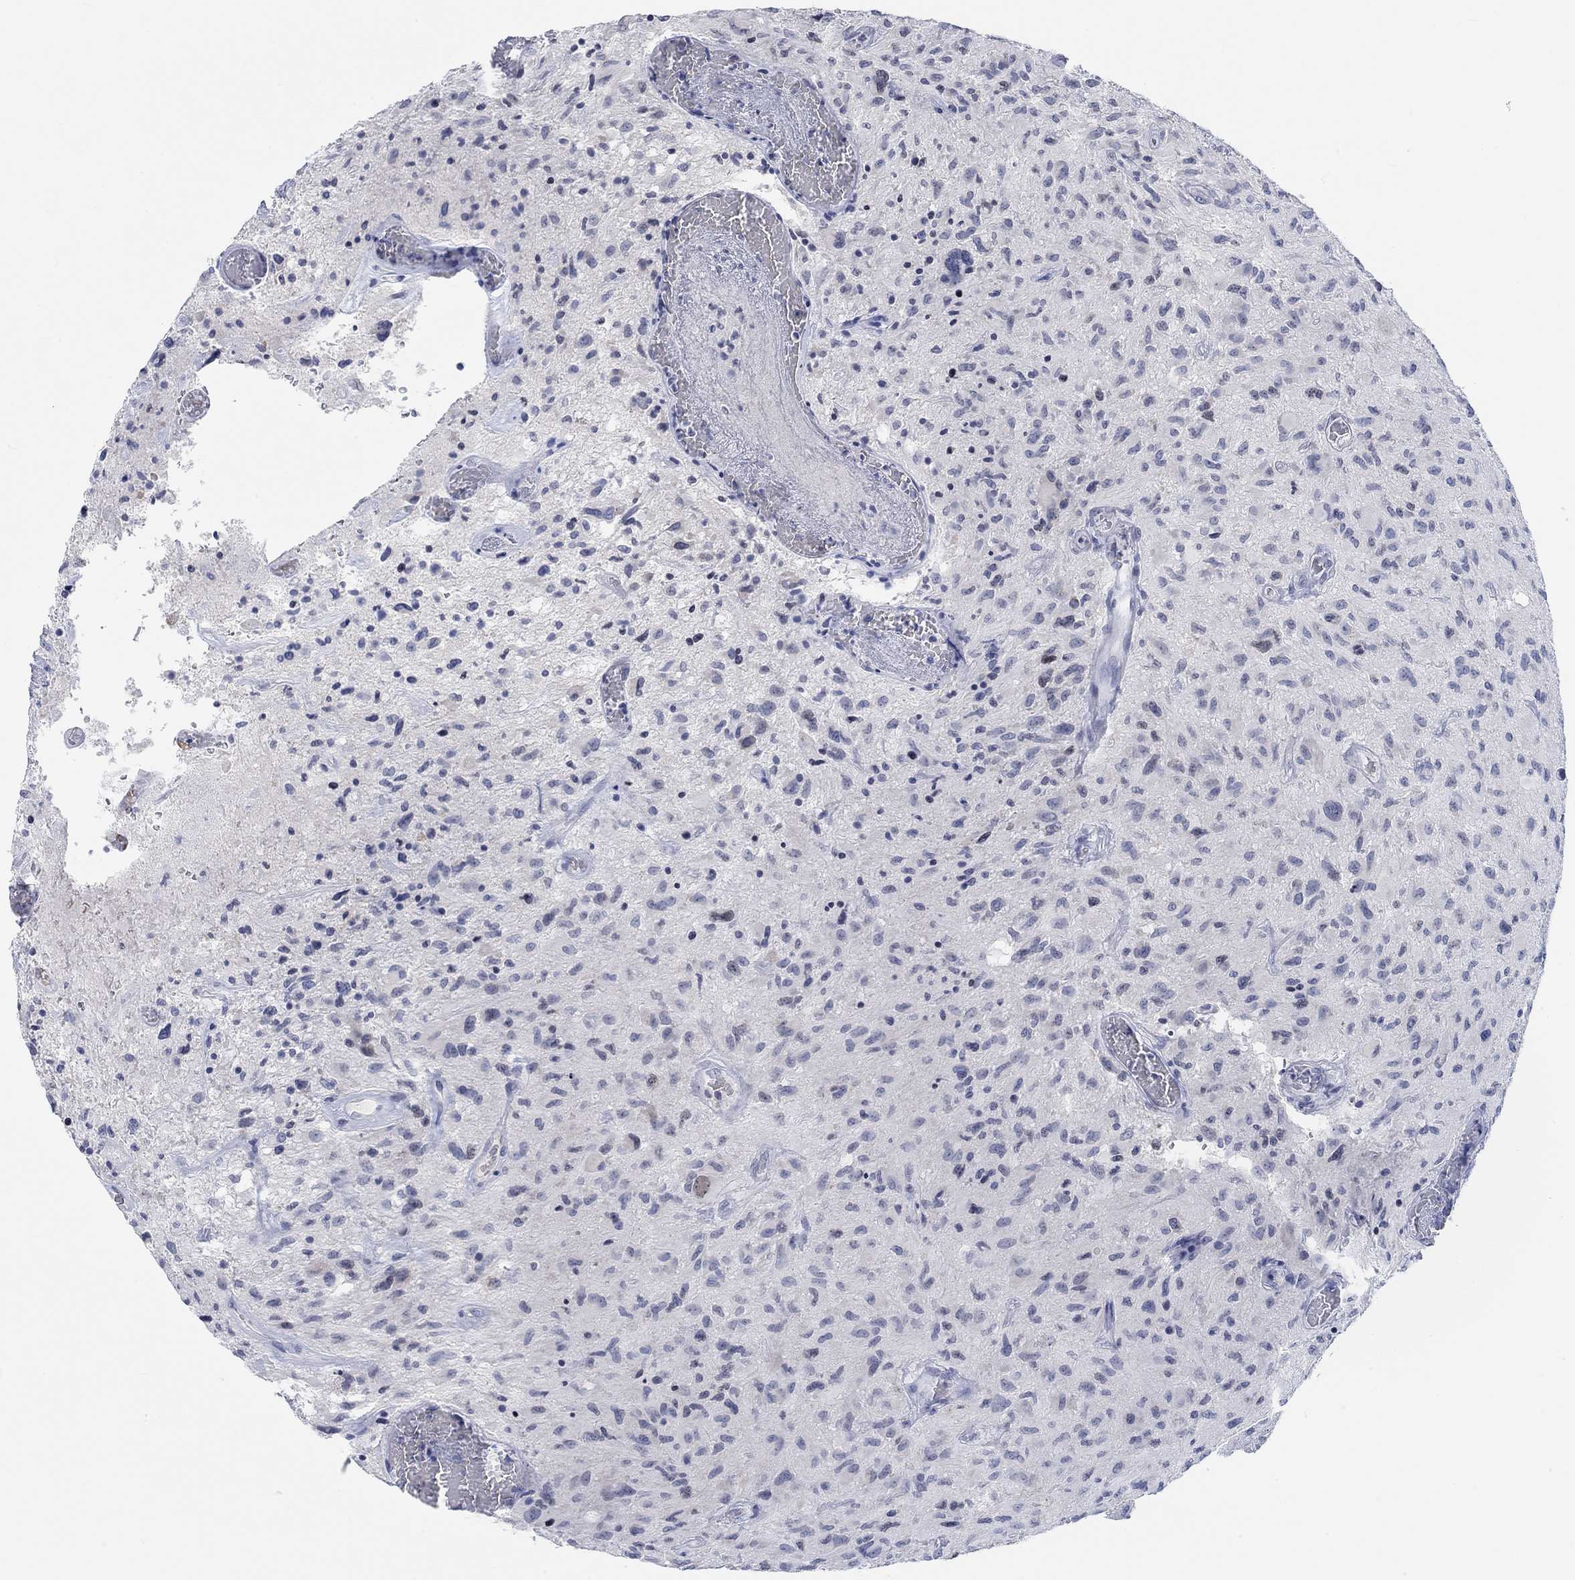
{"staining": {"intensity": "negative", "quantity": "none", "location": "none"}, "tissue": "glioma", "cell_type": "Tumor cells", "image_type": "cancer", "snomed": [{"axis": "morphology", "description": "Glioma, malignant, NOS"}, {"axis": "morphology", "description": "Glioma, malignant, High grade"}, {"axis": "topography", "description": "Brain"}], "caption": "IHC histopathology image of human glioma stained for a protein (brown), which exhibits no staining in tumor cells.", "gene": "ATP6V1E2", "patient": {"sex": "female", "age": 71}}